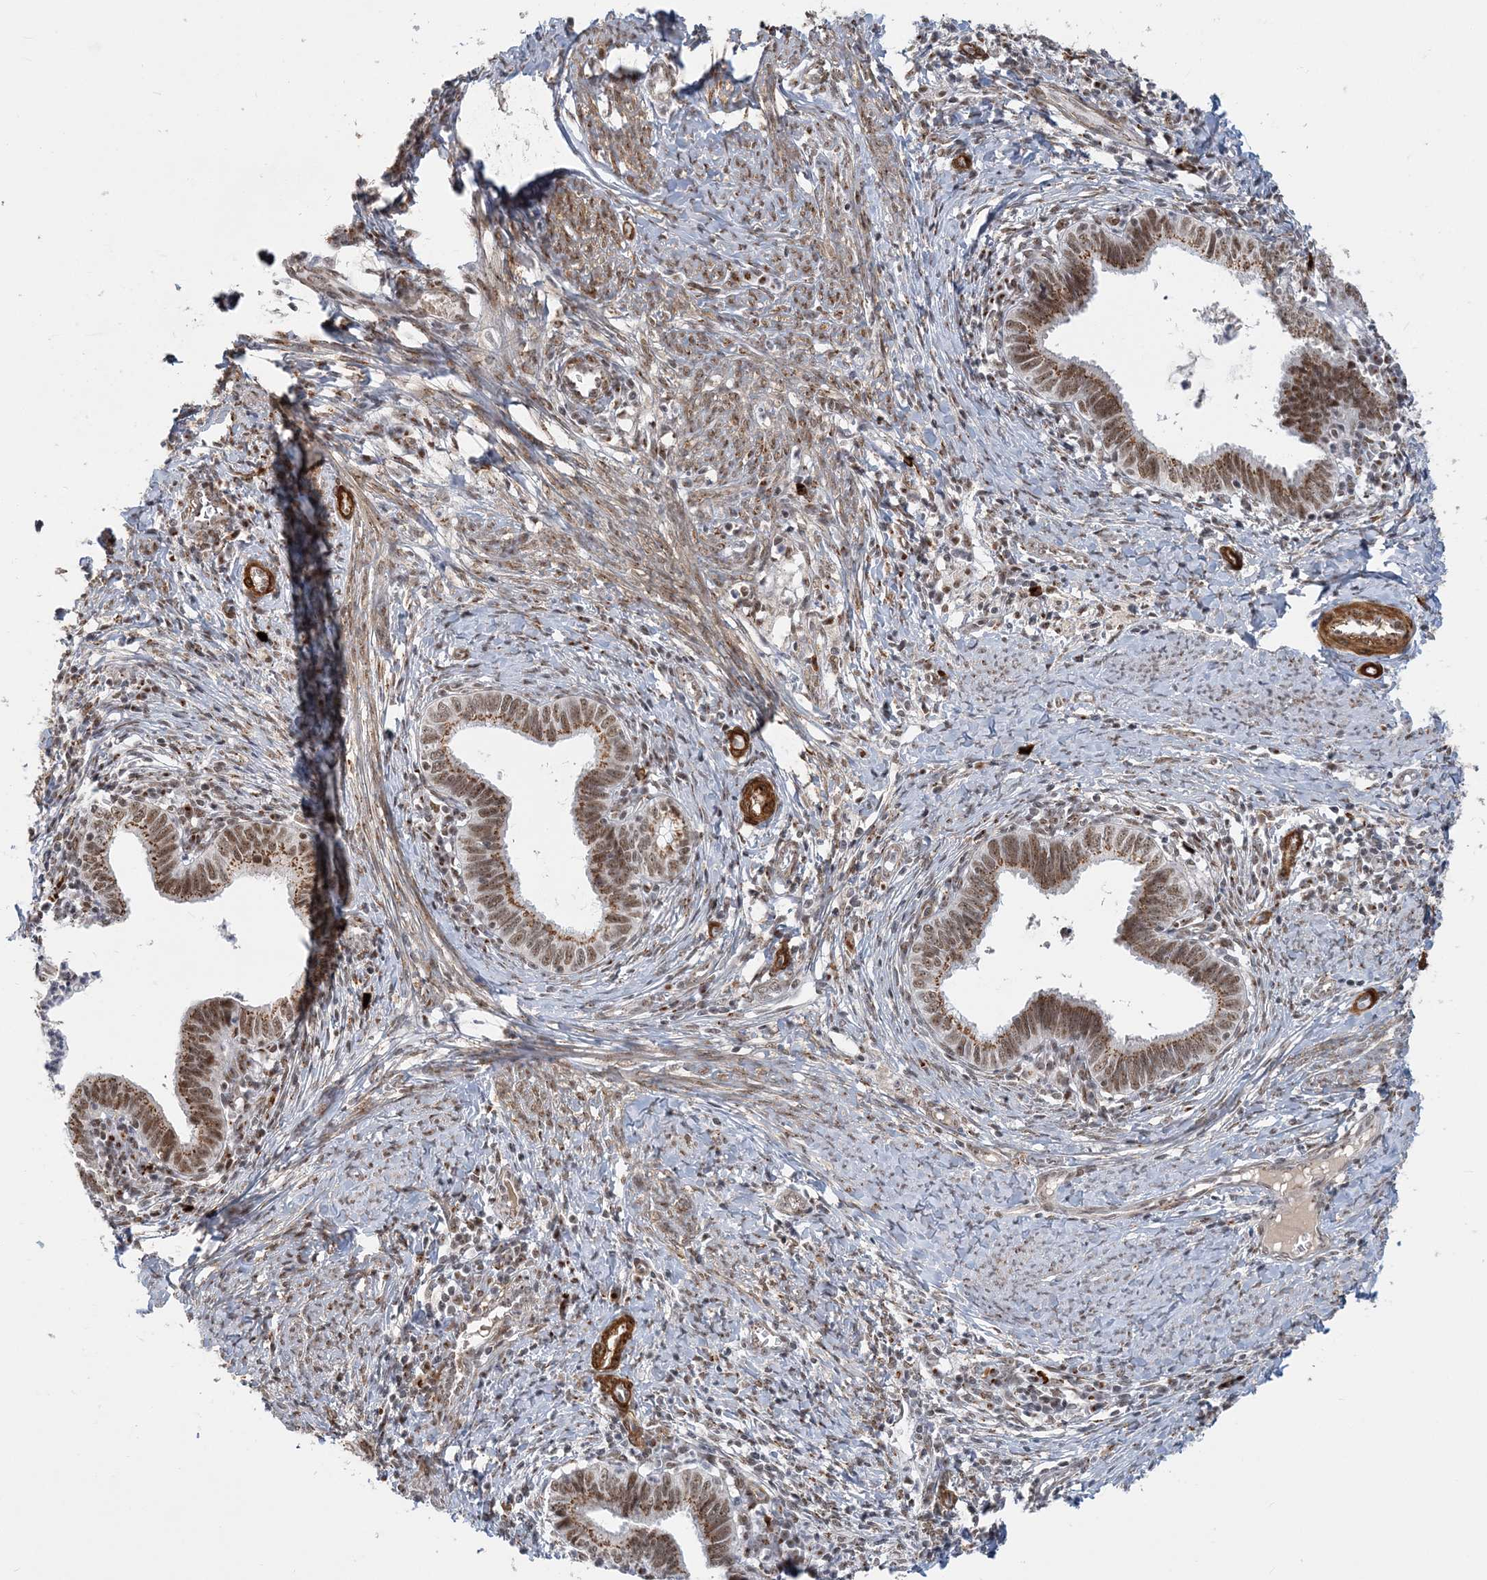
{"staining": {"intensity": "moderate", "quantity": ">75%", "location": "cytoplasmic/membranous,nuclear"}, "tissue": "cervical cancer", "cell_type": "Tumor cells", "image_type": "cancer", "snomed": [{"axis": "morphology", "description": "Adenocarcinoma, NOS"}, {"axis": "topography", "description": "Cervix"}], "caption": "Immunohistochemistry (IHC) histopathology image of neoplastic tissue: human cervical cancer (adenocarcinoma) stained using immunohistochemistry reveals medium levels of moderate protein expression localized specifically in the cytoplasmic/membranous and nuclear of tumor cells, appearing as a cytoplasmic/membranous and nuclear brown color.", "gene": "PLRG1", "patient": {"sex": "female", "age": 36}}